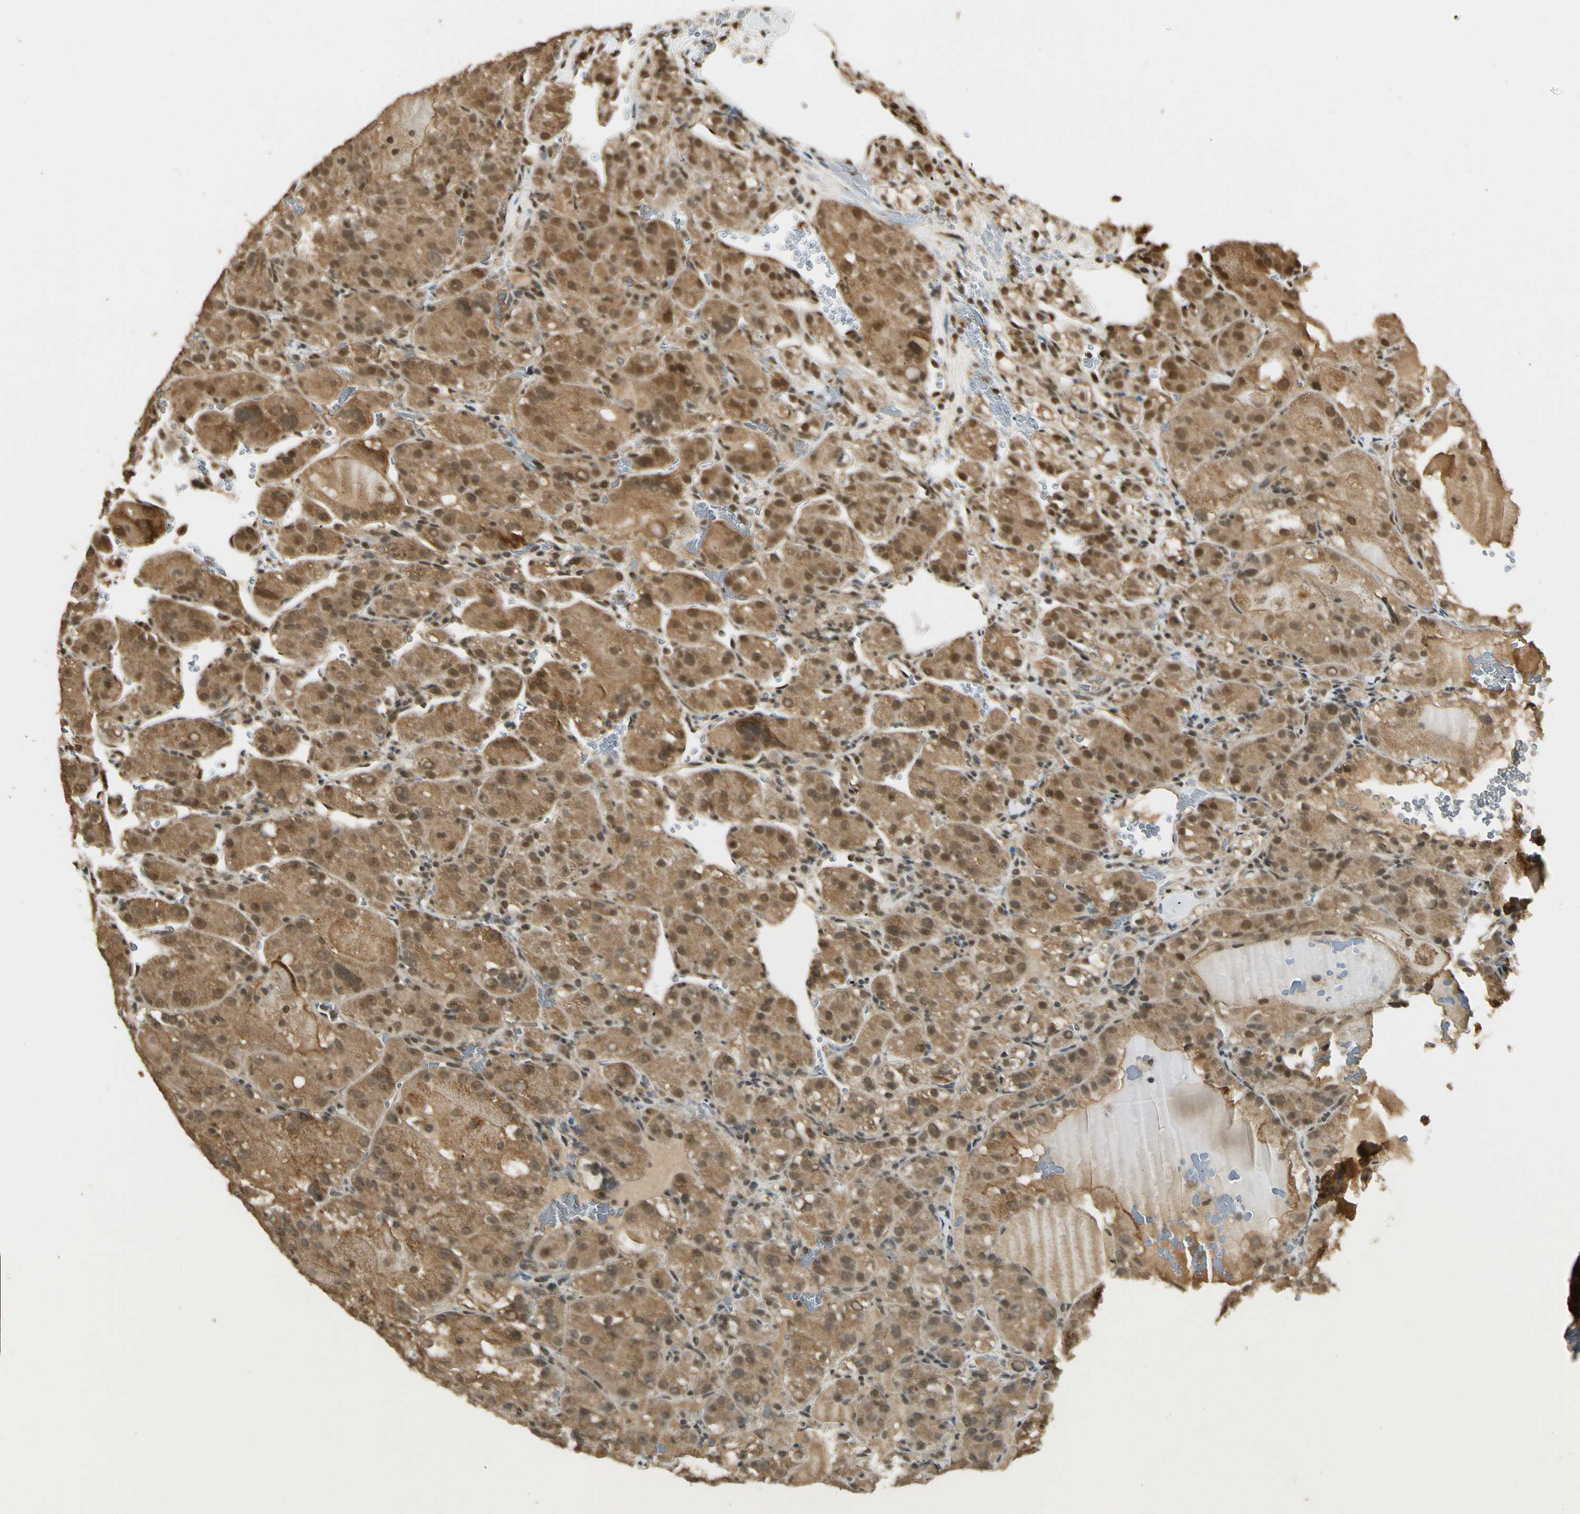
{"staining": {"intensity": "moderate", "quantity": ">75%", "location": "cytoplasmic/membranous,nuclear"}, "tissue": "renal cancer", "cell_type": "Tumor cells", "image_type": "cancer", "snomed": [{"axis": "morphology", "description": "Normal tissue, NOS"}, {"axis": "morphology", "description": "Adenocarcinoma, NOS"}, {"axis": "topography", "description": "Kidney"}], "caption": "Renal adenocarcinoma stained for a protein shows moderate cytoplasmic/membranous and nuclear positivity in tumor cells.", "gene": "ZNF135", "patient": {"sex": "male", "age": 61}}